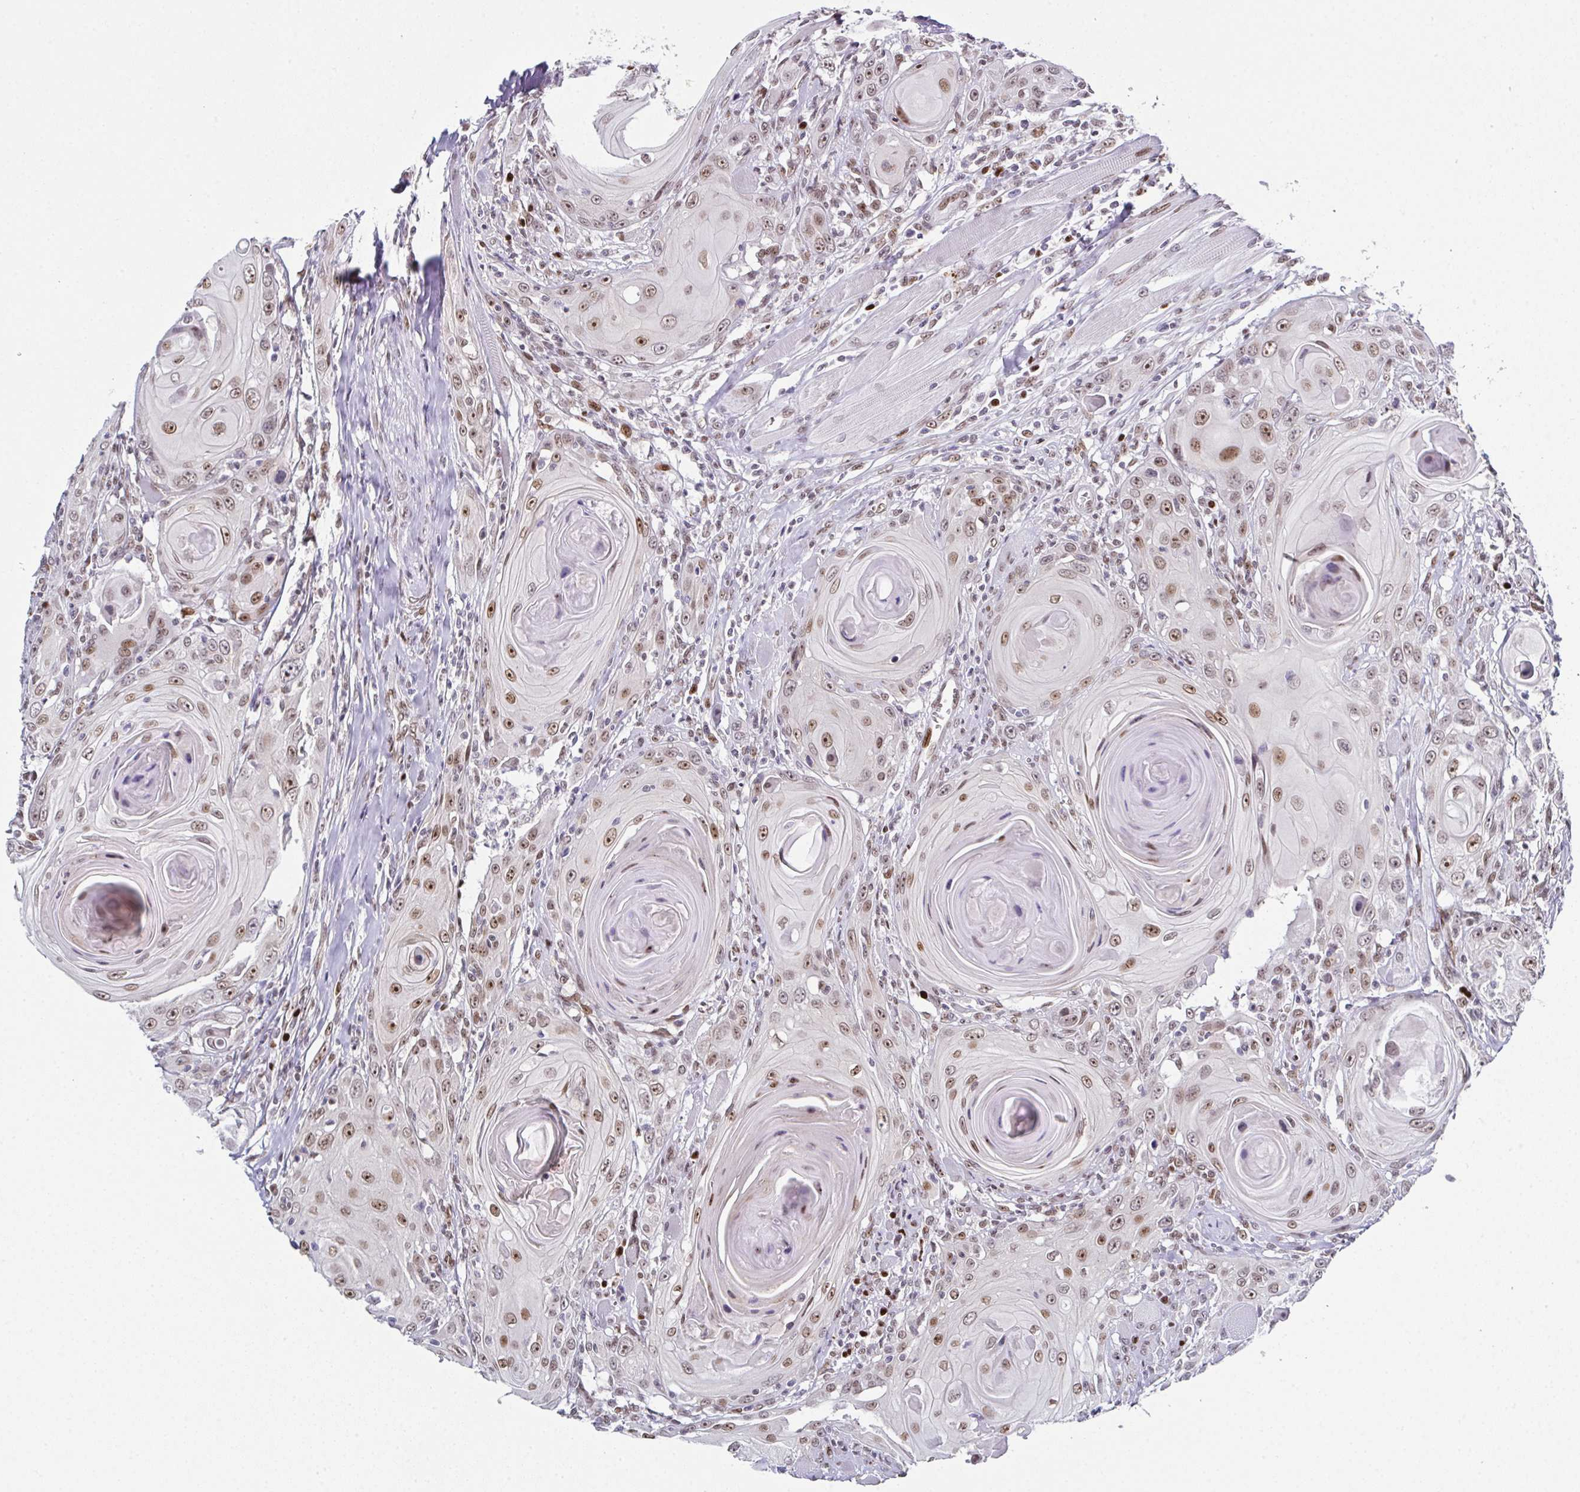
{"staining": {"intensity": "moderate", "quantity": ">75%", "location": "nuclear"}, "tissue": "head and neck cancer", "cell_type": "Tumor cells", "image_type": "cancer", "snomed": [{"axis": "morphology", "description": "Squamous cell carcinoma, NOS"}, {"axis": "topography", "description": "Head-Neck"}], "caption": "A photomicrograph of human head and neck squamous cell carcinoma stained for a protein reveals moderate nuclear brown staining in tumor cells.", "gene": "RB1", "patient": {"sex": "female", "age": 80}}